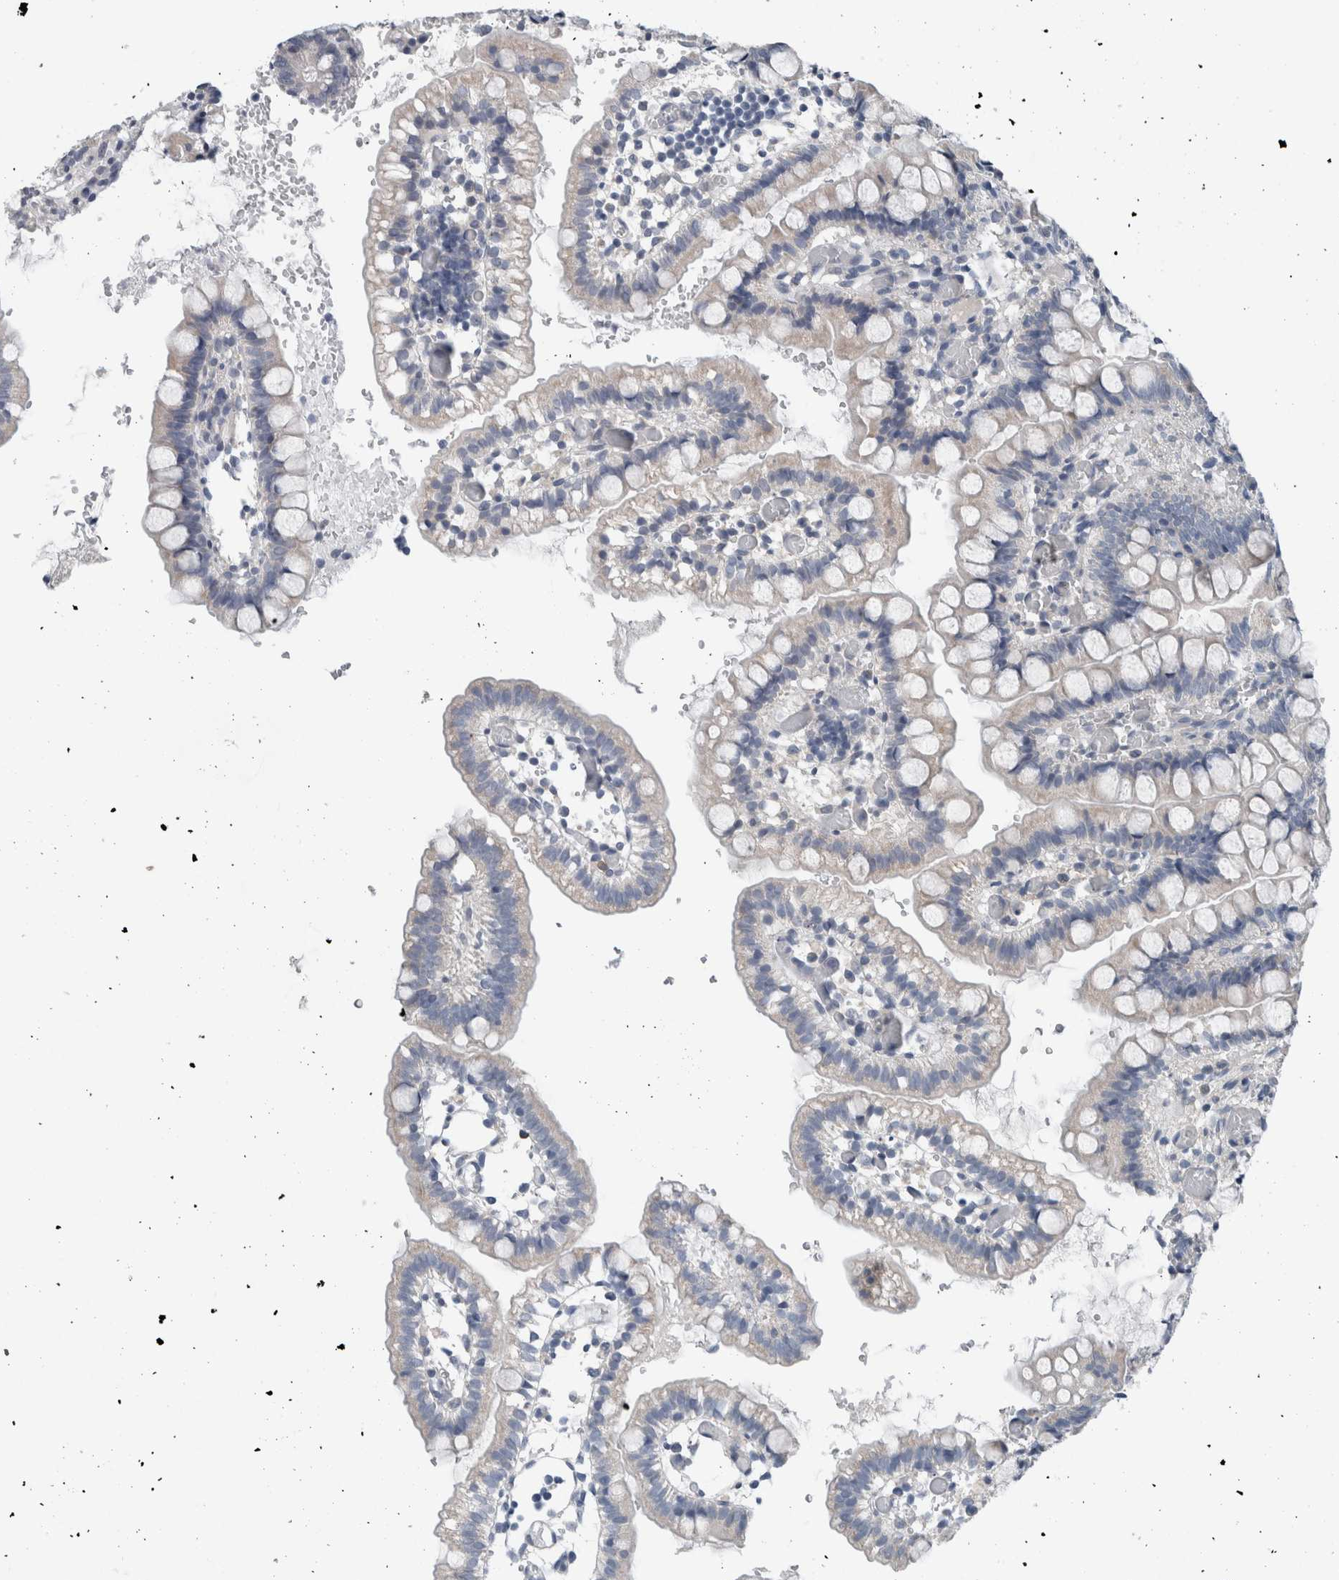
{"staining": {"intensity": "negative", "quantity": "none", "location": "none"}, "tissue": "small intestine", "cell_type": "Glandular cells", "image_type": "normal", "snomed": [{"axis": "morphology", "description": "Normal tissue, NOS"}, {"axis": "morphology", "description": "Developmental malformation"}, {"axis": "topography", "description": "Small intestine"}], "caption": "Small intestine stained for a protein using immunohistochemistry (IHC) exhibits no positivity glandular cells.", "gene": "CRNN", "patient": {"sex": "male"}}